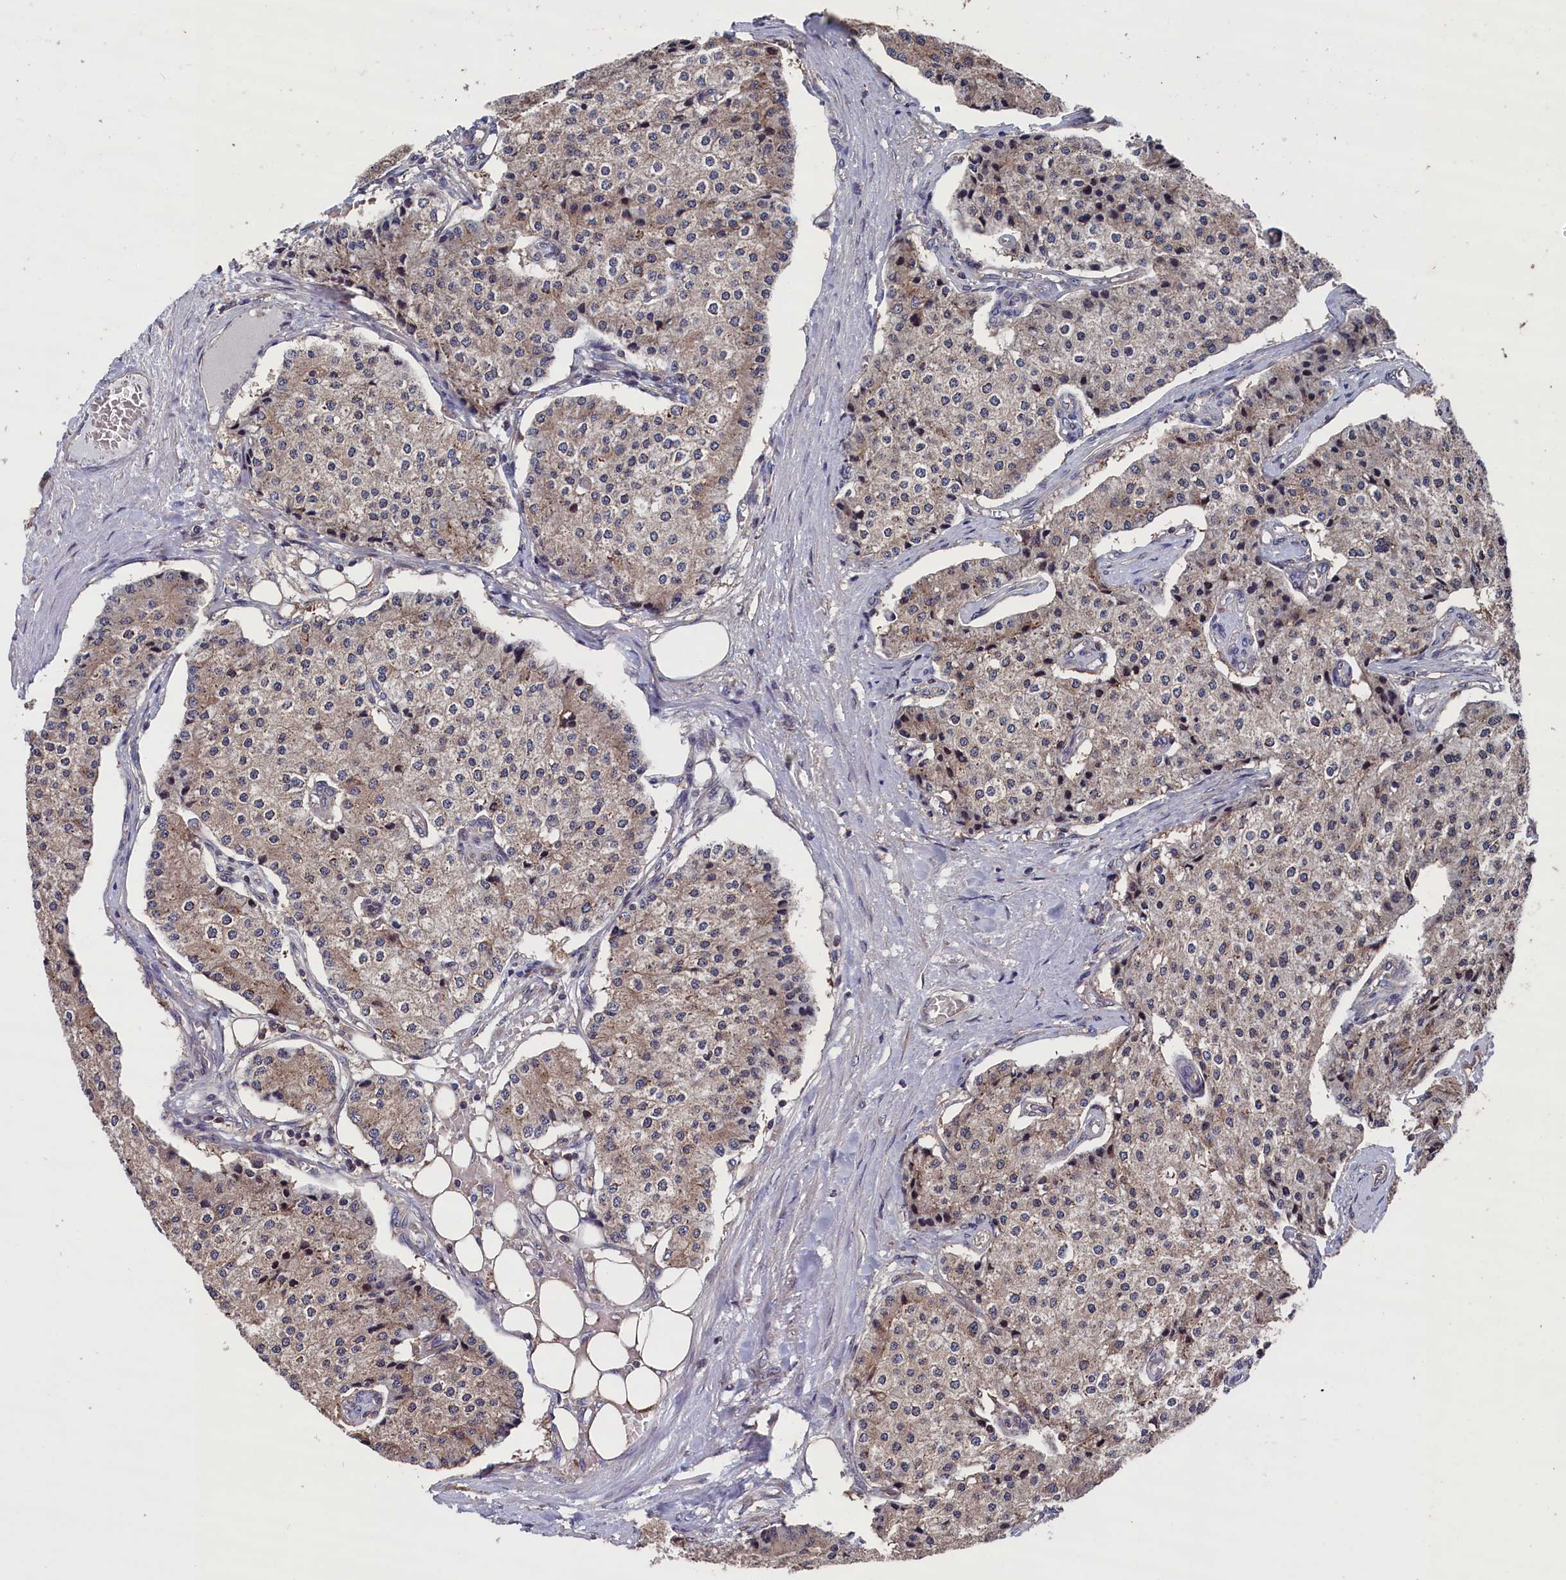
{"staining": {"intensity": "weak", "quantity": "25%-75%", "location": "cytoplasmic/membranous"}, "tissue": "carcinoid", "cell_type": "Tumor cells", "image_type": "cancer", "snomed": [{"axis": "morphology", "description": "Carcinoid, malignant, NOS"}, {"axis": "topography", "description": "Colon"}], "caption": "Protein staining by IHC demonstrates weak cytoplasmic/membranous staining in approximately 25%-75% of tumor cells in carcinoid.", "gene": "SPATA13", "patient": {"sex": "female", "age": 52}}